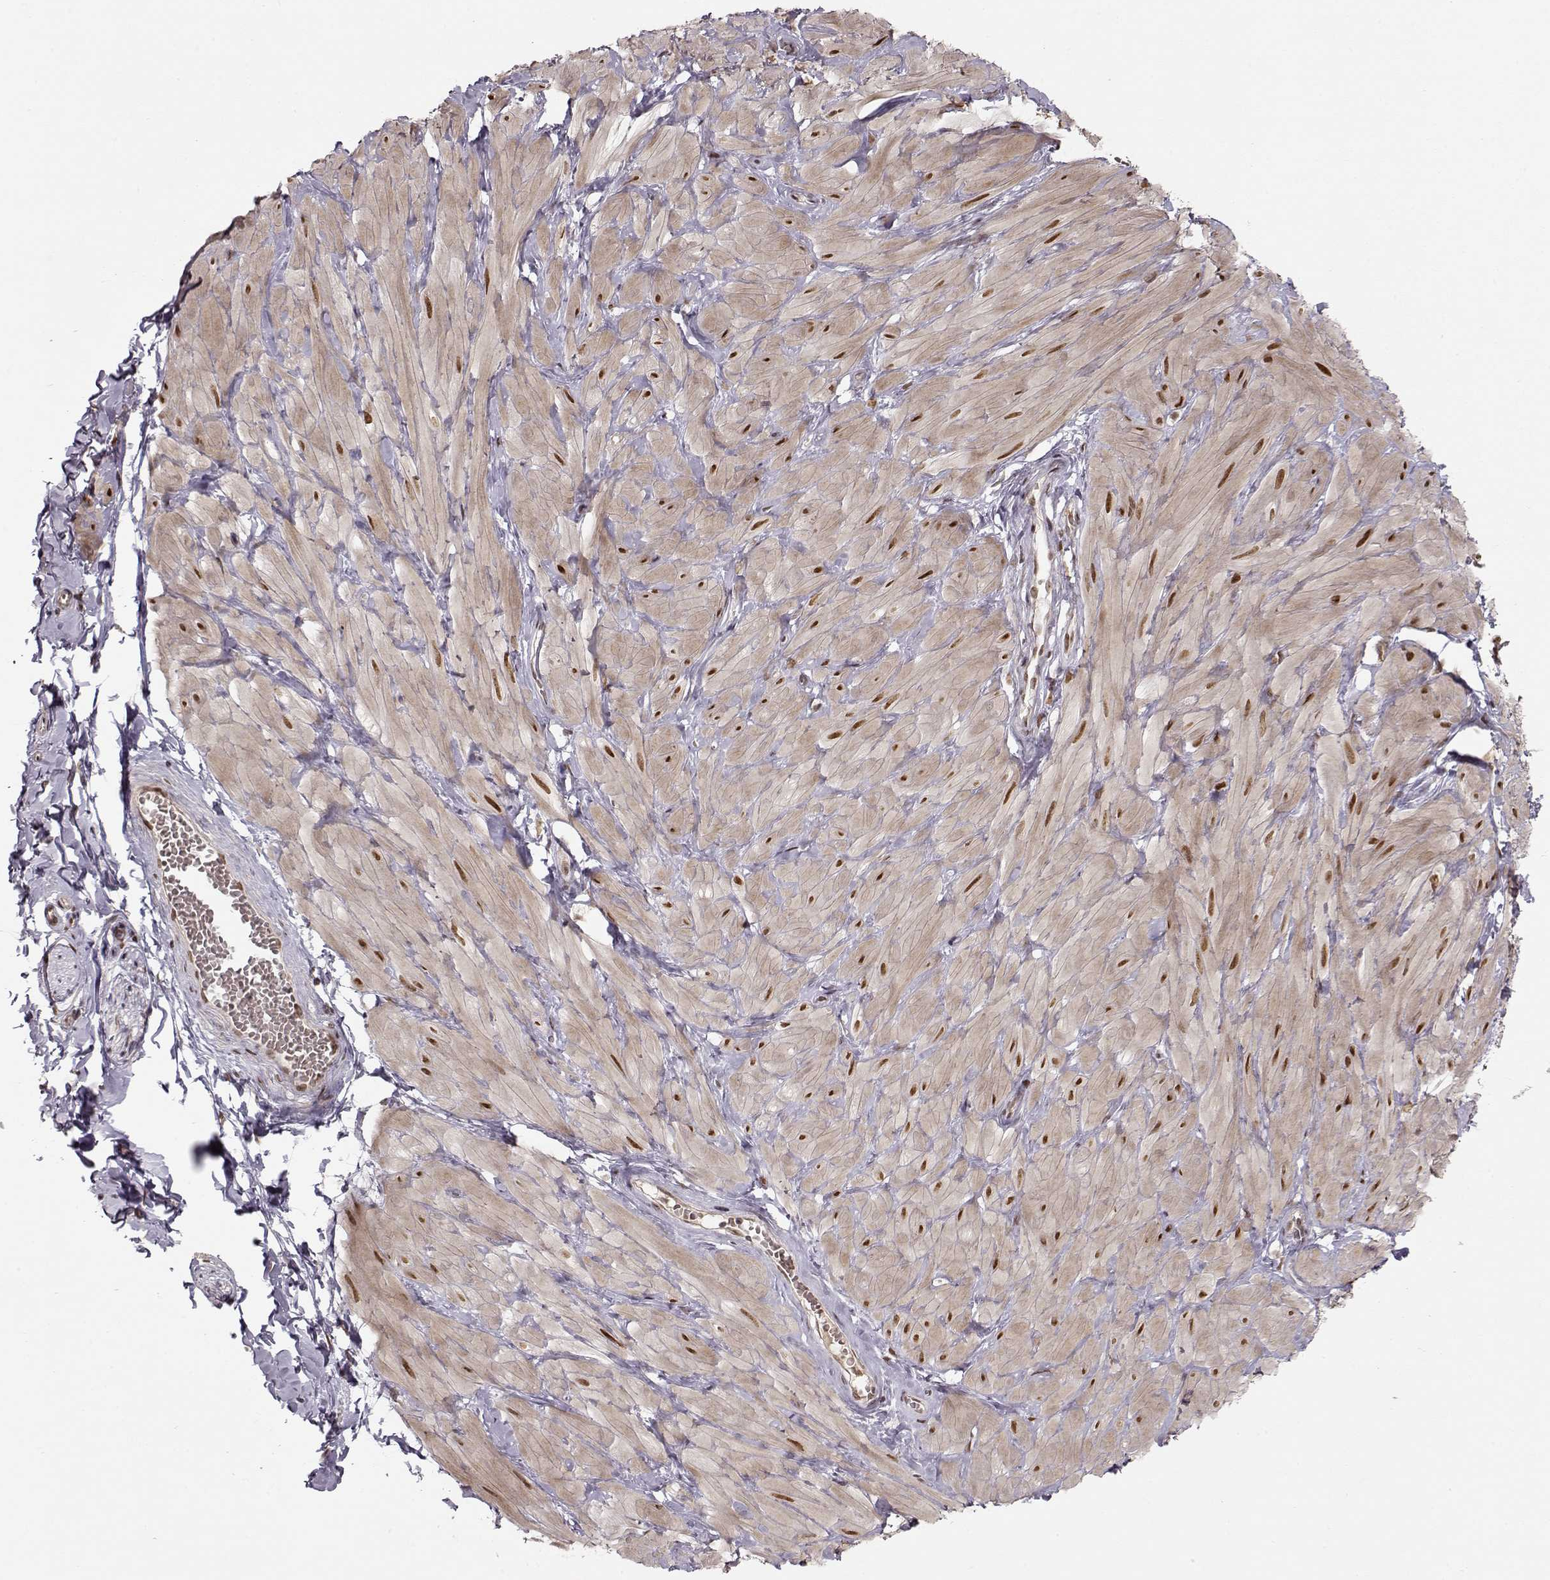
{"staining": {"intensity": "weak", "quantity": ">75%", "location": "nuclear"}, "tissue": "adipose tissue", "cell_type": "Adipocytes", "image_type": "normal", "snomed": [{"axis": "morphology", "description": "Normal tissue, NOS"}, {"axis": "topography", "description": "Smooth muscle"}, {"axis": "topography", "description": "Peripheral nerve tissue"}], "caption": "An immunohistochemistry micrograph of normal tissue is shown. Protein staining in brown shows weak nuclear positivity in adipose tissue within adipocytes.", "gene": "RAI1", "patient": {"sex": "male", "age": 22}}